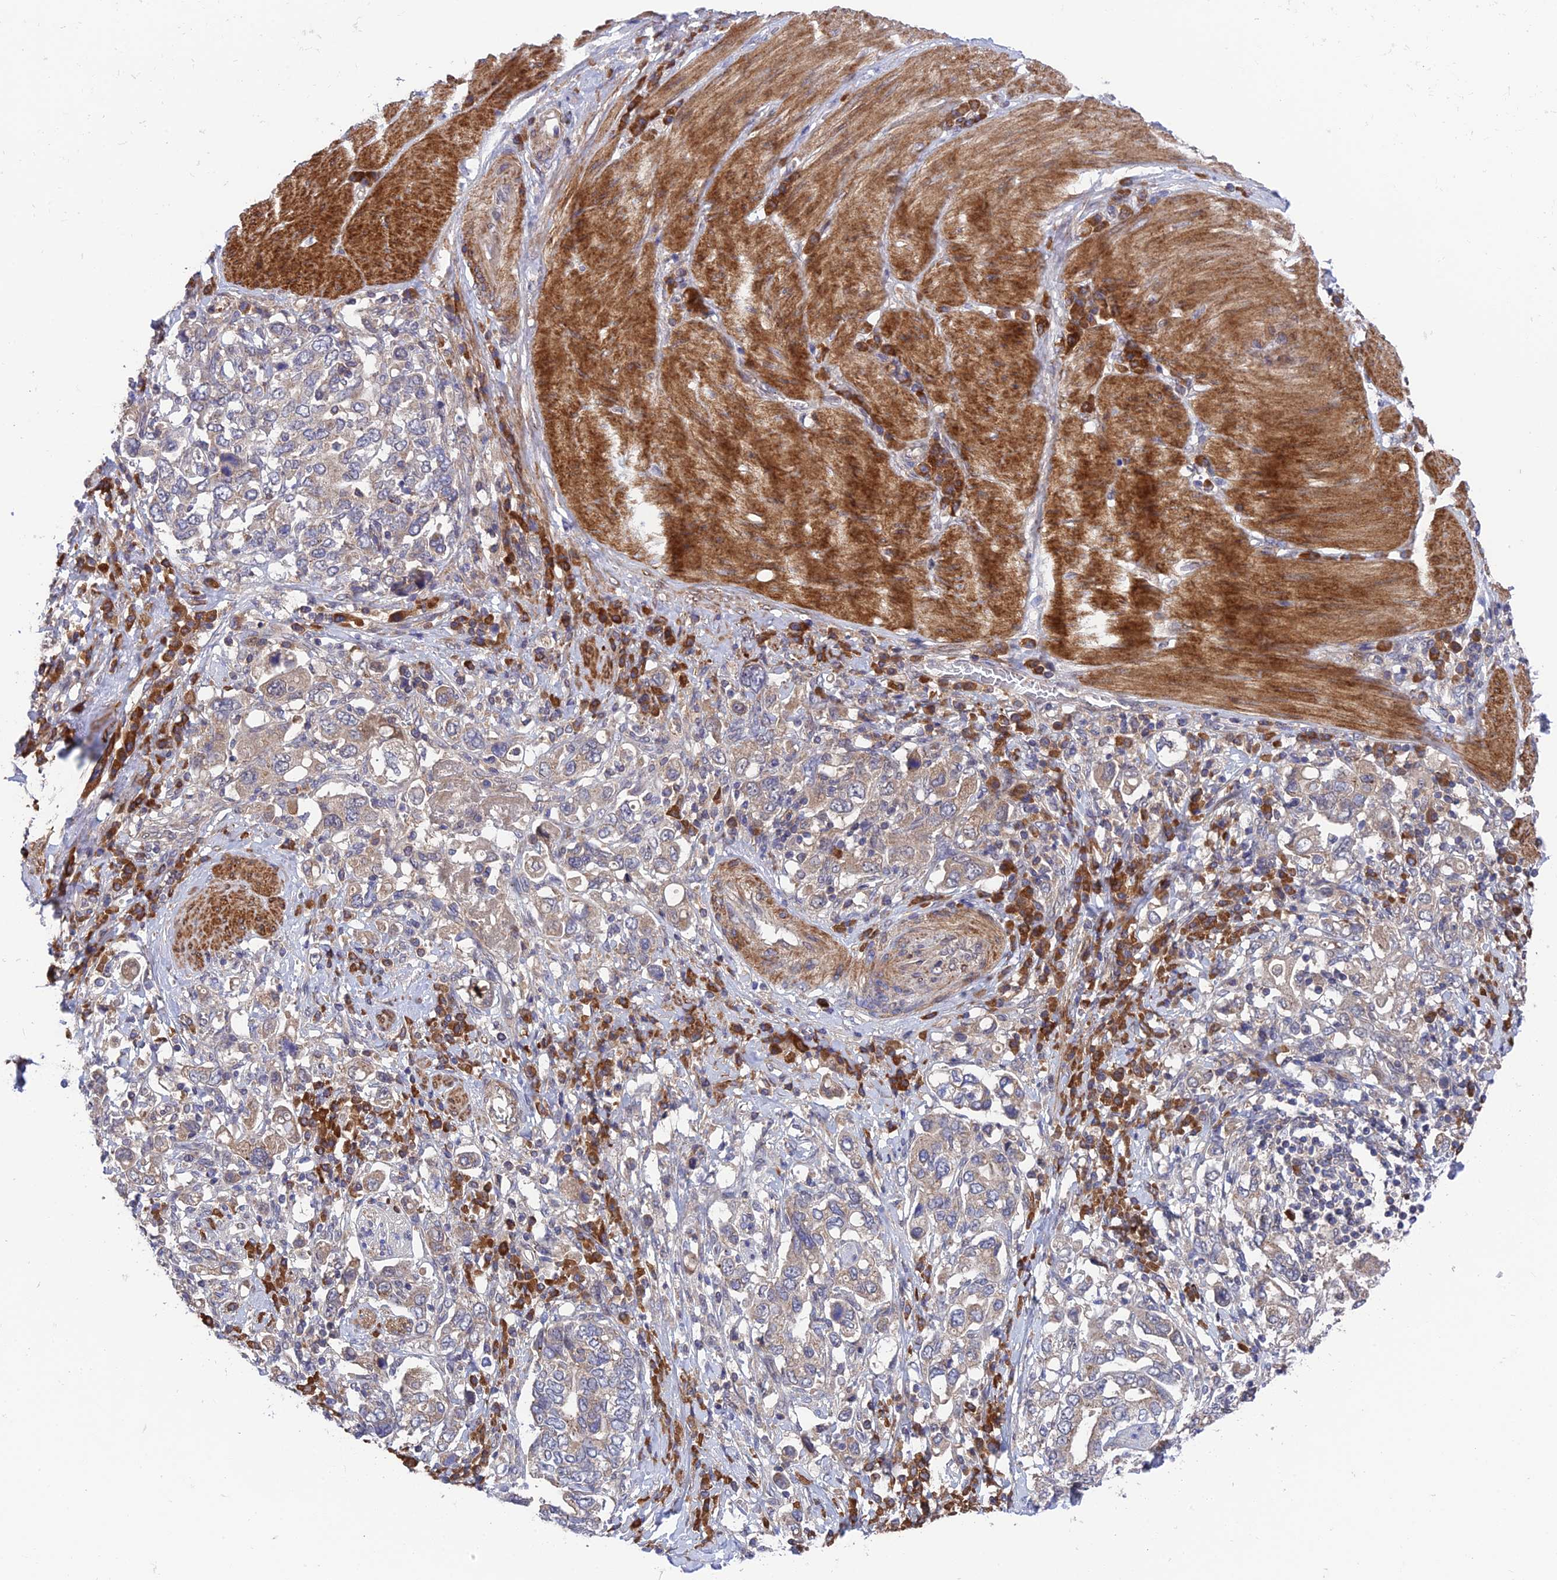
{"staining": {"intensity": "weak", "quantity": "25%-75%", "location": "cytoplasmic/membranous"}, "tissue": "stomach cancer", "cell_type": "Tumor cells", "image_type": "cancer", "snomed": [{"axis": "morphology", "description": "Adenocarcinoma, NOS"}, {"axis": "topography", "description": "Stomach, upper"}, {"axis": "topography", "description": "Stomach"}], "caption": "There is low levels of weak cytoplasmic/membranous expression in tumor cells of adenocarcinoma (stomach), as demonstrated by immunohistochemical staining (brown color).", "gene": "UROS", "patient": {"sex": "male", "age": 62}}